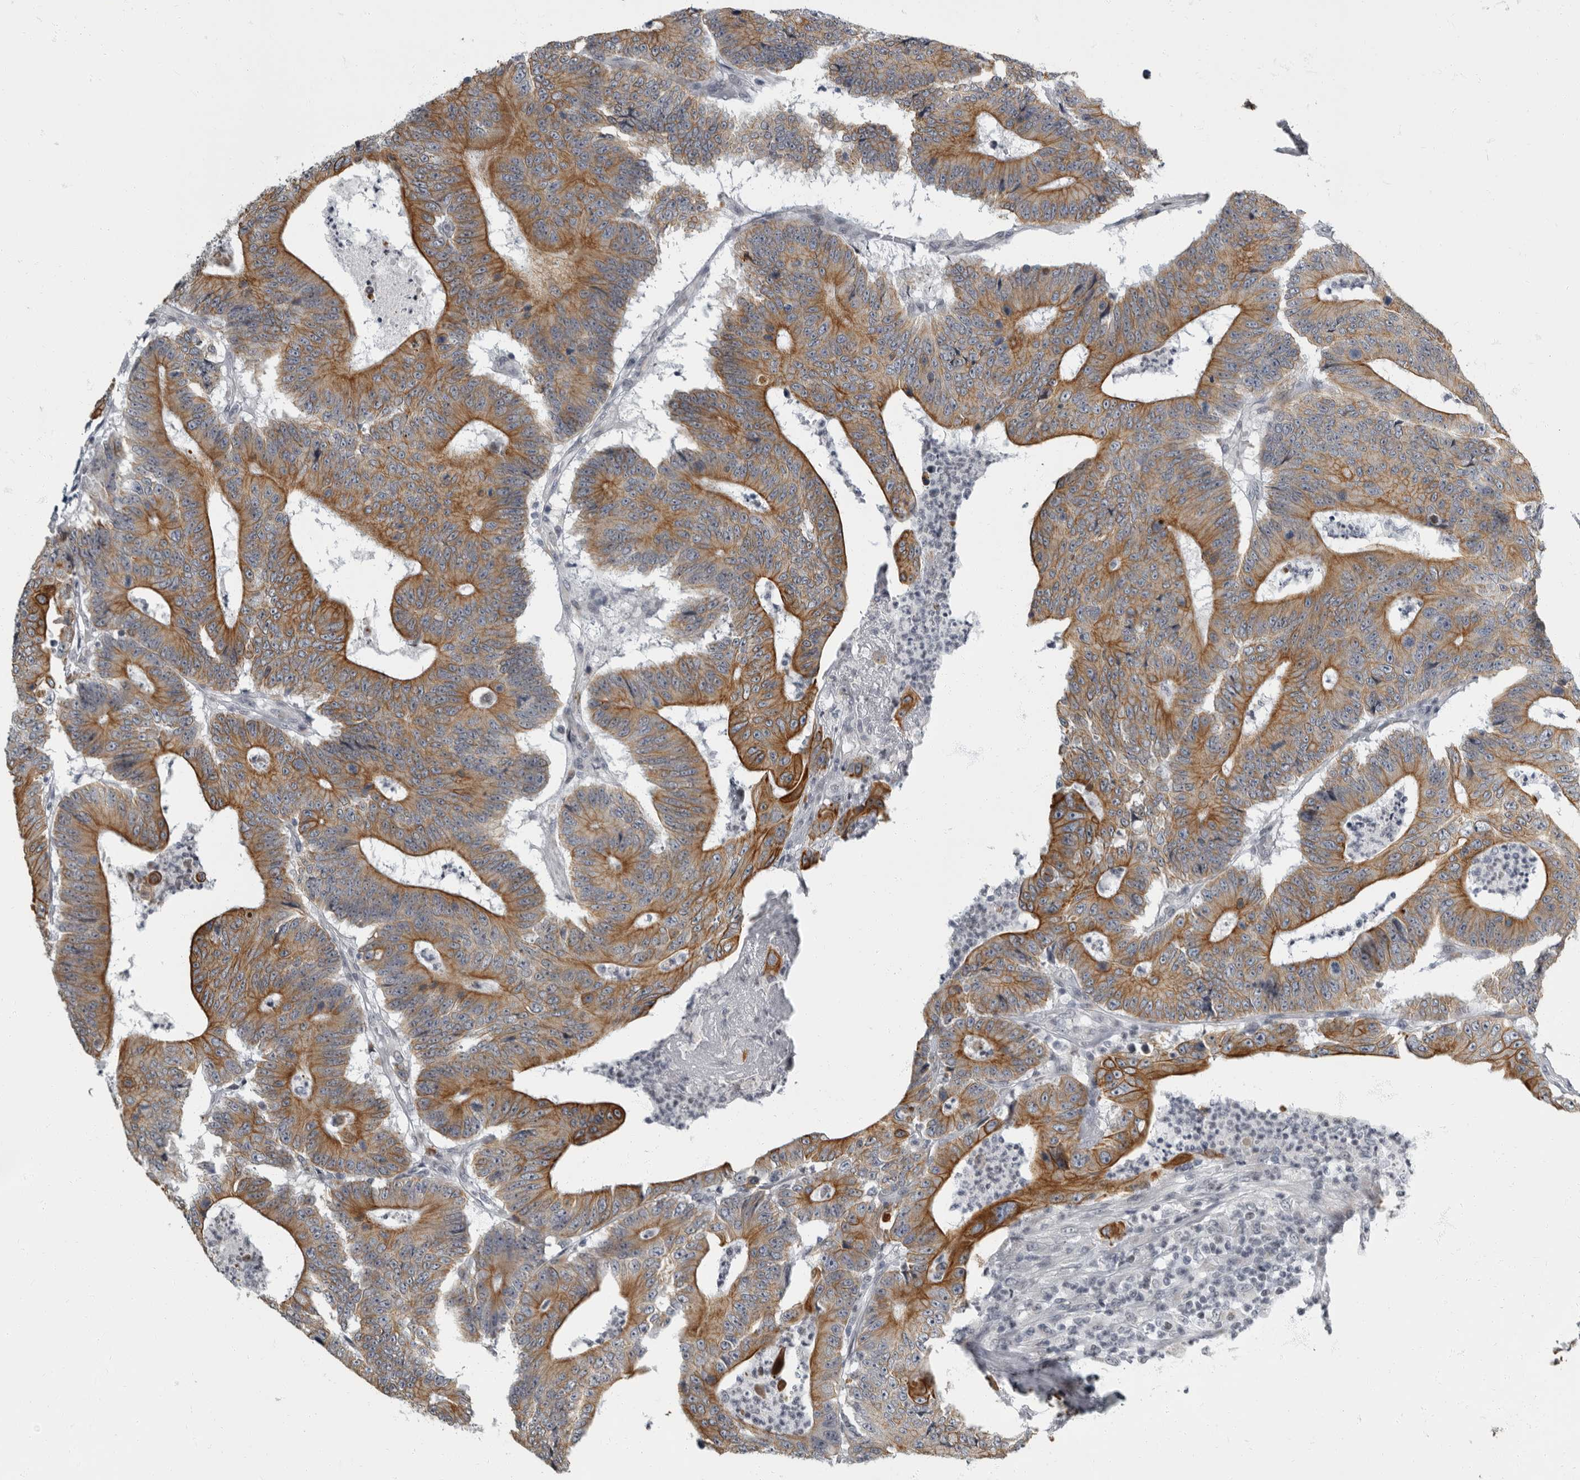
{"staining": {"intensity": "moderate", "quantity": ">75%", "location": "cytoplasmic/membranous"}, "tissue": "colorectal cancer", "cell_type": "Tumor cells", "image_type": "cancer", "snomed": [{"axis": "morphology", "description": "Adenocarcinoma, NOS"}, {"axis": "topography", "description": "Colon"}], "caption": "Immunohistochemistry (IHC) image of neoplastic tissue: colorectal cancer (adenocarcinoma) stained using IHC reveals medium levels of moderate protein expression localized specifically in the cytoplasmic/membranous of tumor cells, appearing as a cytoplasmic/membranous brown color.", "gene": "EVI5", "patient": {"sex": "male", "age": 83}}